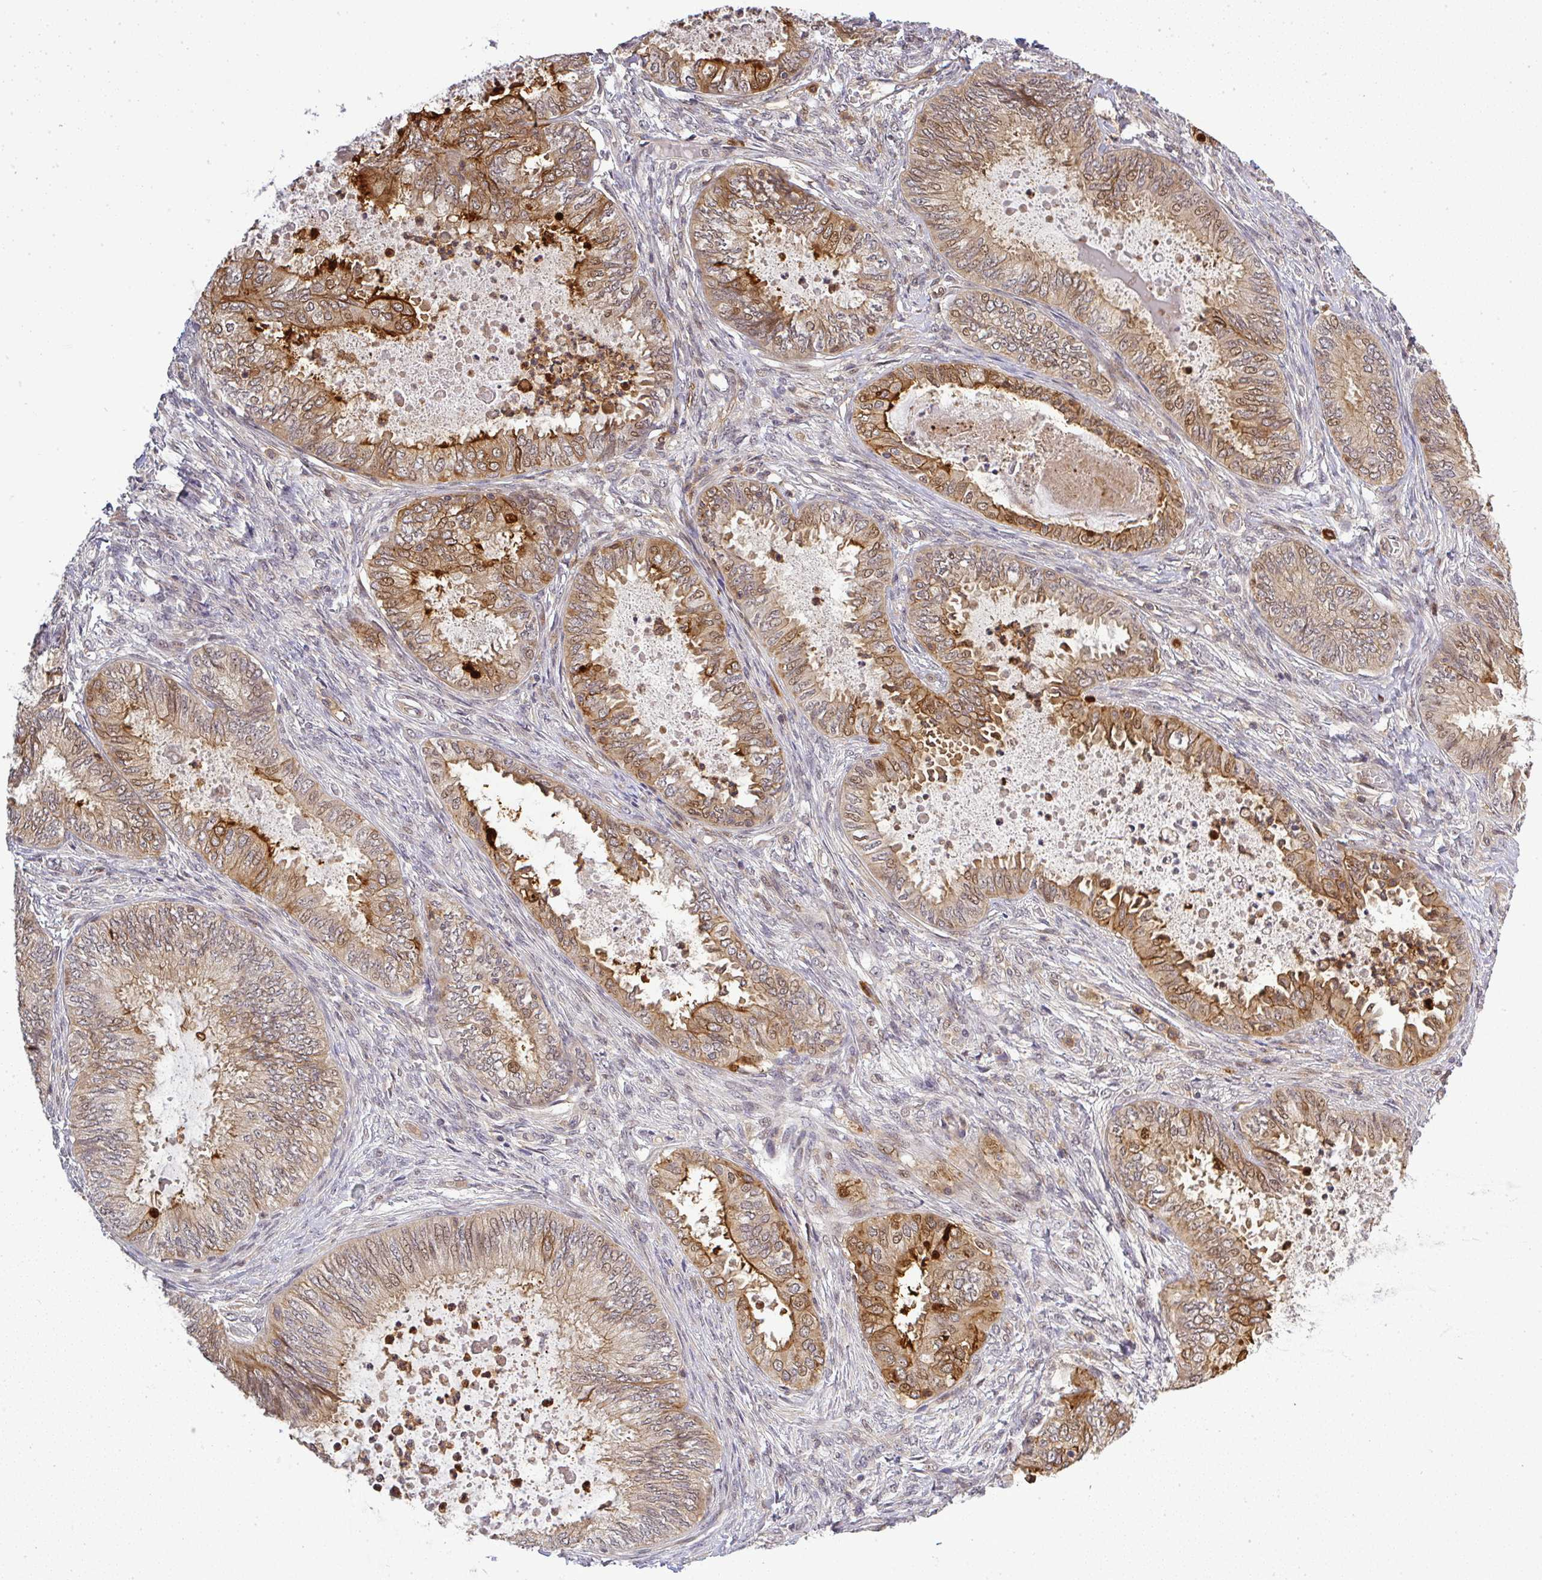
{"staining": {"intensity": "moderate", "quantity": ">75%", "location": "cytoplasmic/membranous"}, "tissue": "ovarian cancer", "cell_type": "Tumor cells", "image_type": "cancer", "snomed": [{"axis": "morphology", "description": "Carcinoma, endometroid"}, {"axis": "topography", "description": "Ovary"}], "caption": "Immunohistochemistry histopathology image of neoplastic tissue: human endometroid carcinoma (ovarian) stained using immunohistochemistry exhibits medium levels of moderate protein expression localized specifically in the cytoplasmic/membranous of tumor cells, appearing as a cytoplasmic/membranous brown color.", "gene": "FAM153A", "patient": {"sex": "female", "age": 70}}